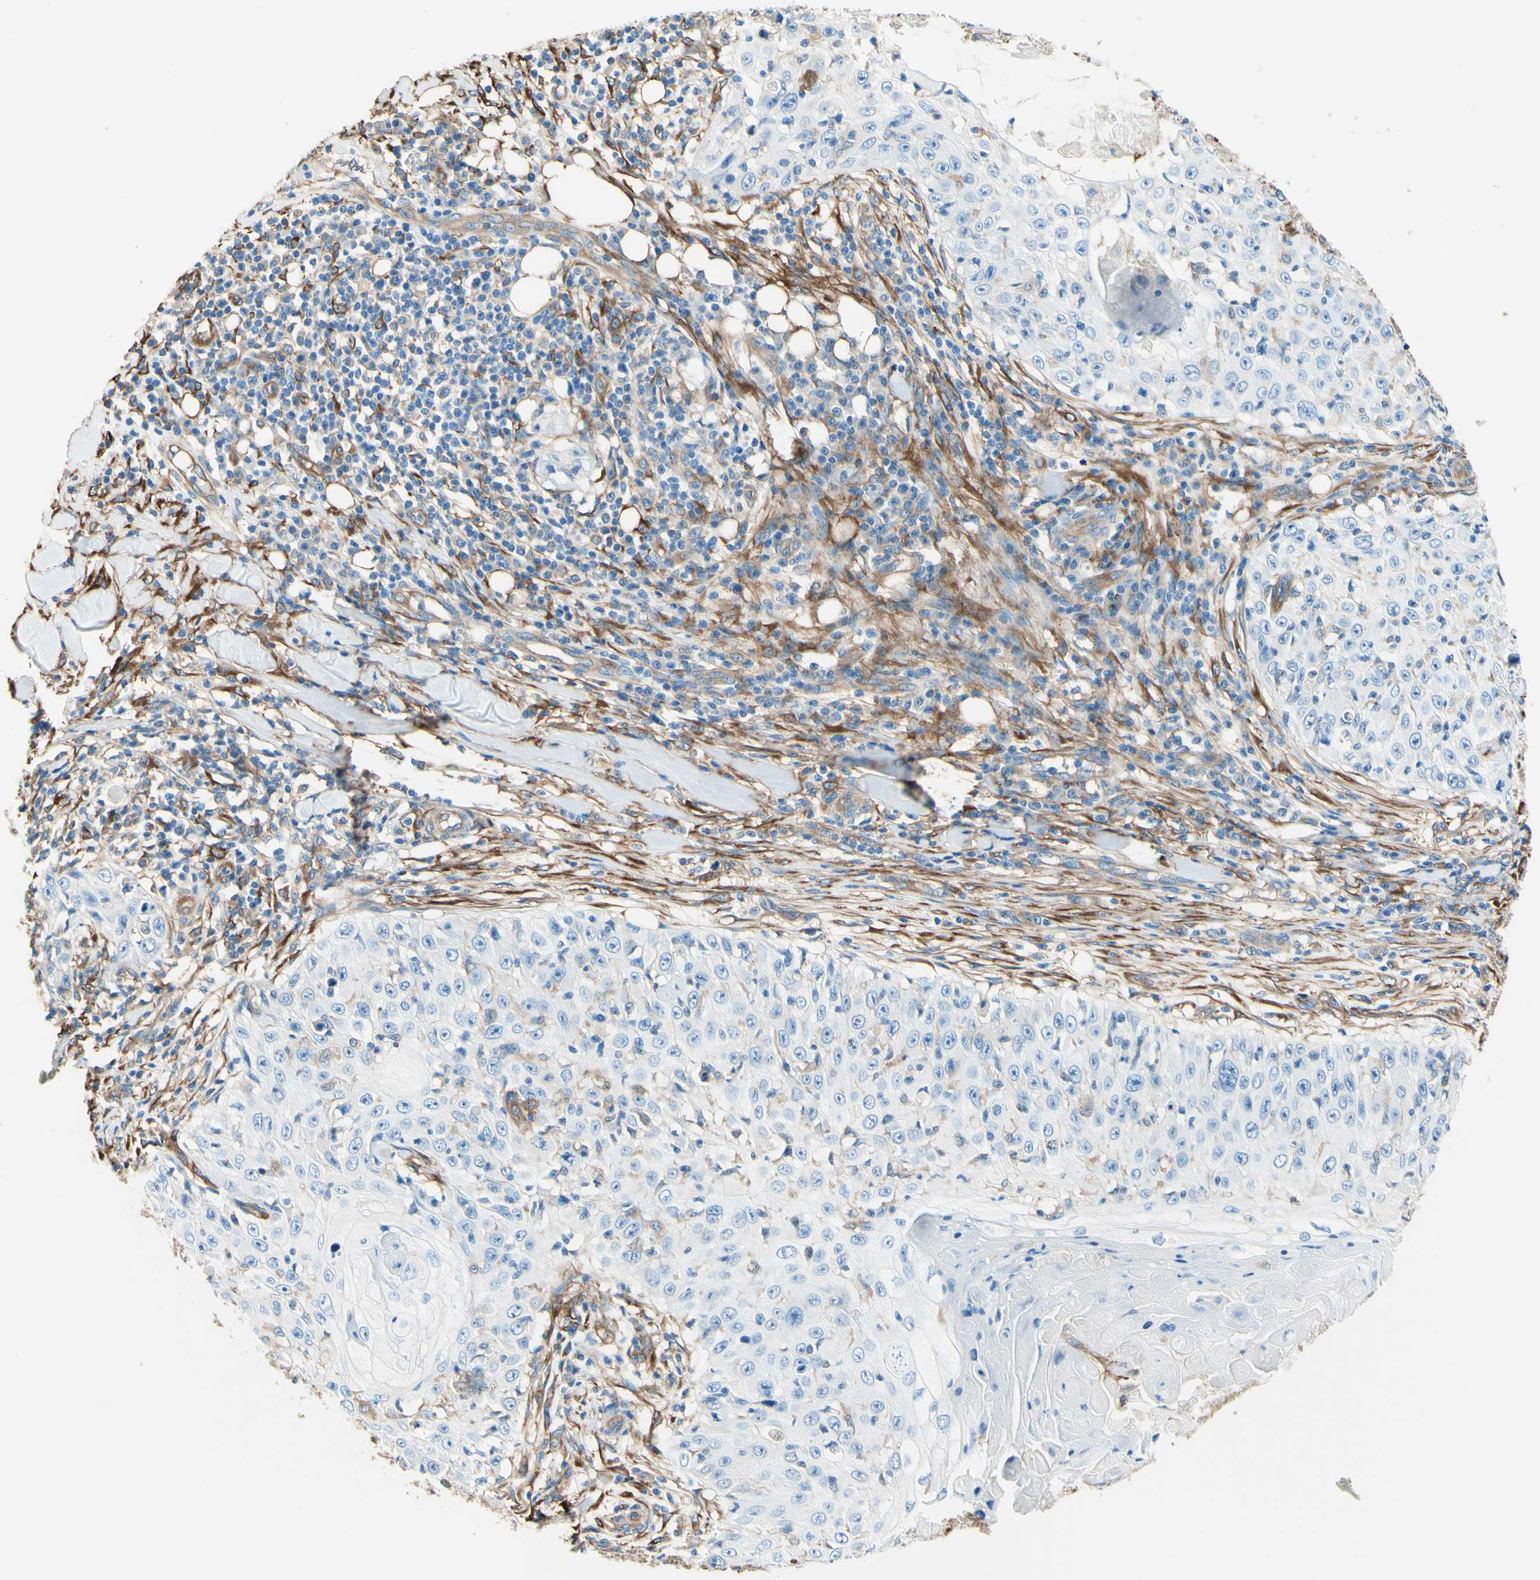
{"staining": {"intensity": "negative", "quantity": "none", "location": "none"}, "tissue": "skin cancer", "cell_type": "Tumor cells", "image_type": "cancer", "snomed": [{"axis": "morphology", "description": "Squamous cell carcinoma, NOS"}, {"axis": "topography", "description": "Skin"}], "caption": "Tumor cells show no significant protein staining in skin cancer (squamous cell carcinoma).", "gene": "DPYSL3", "patient": {"sex": "male", "age": 86}}